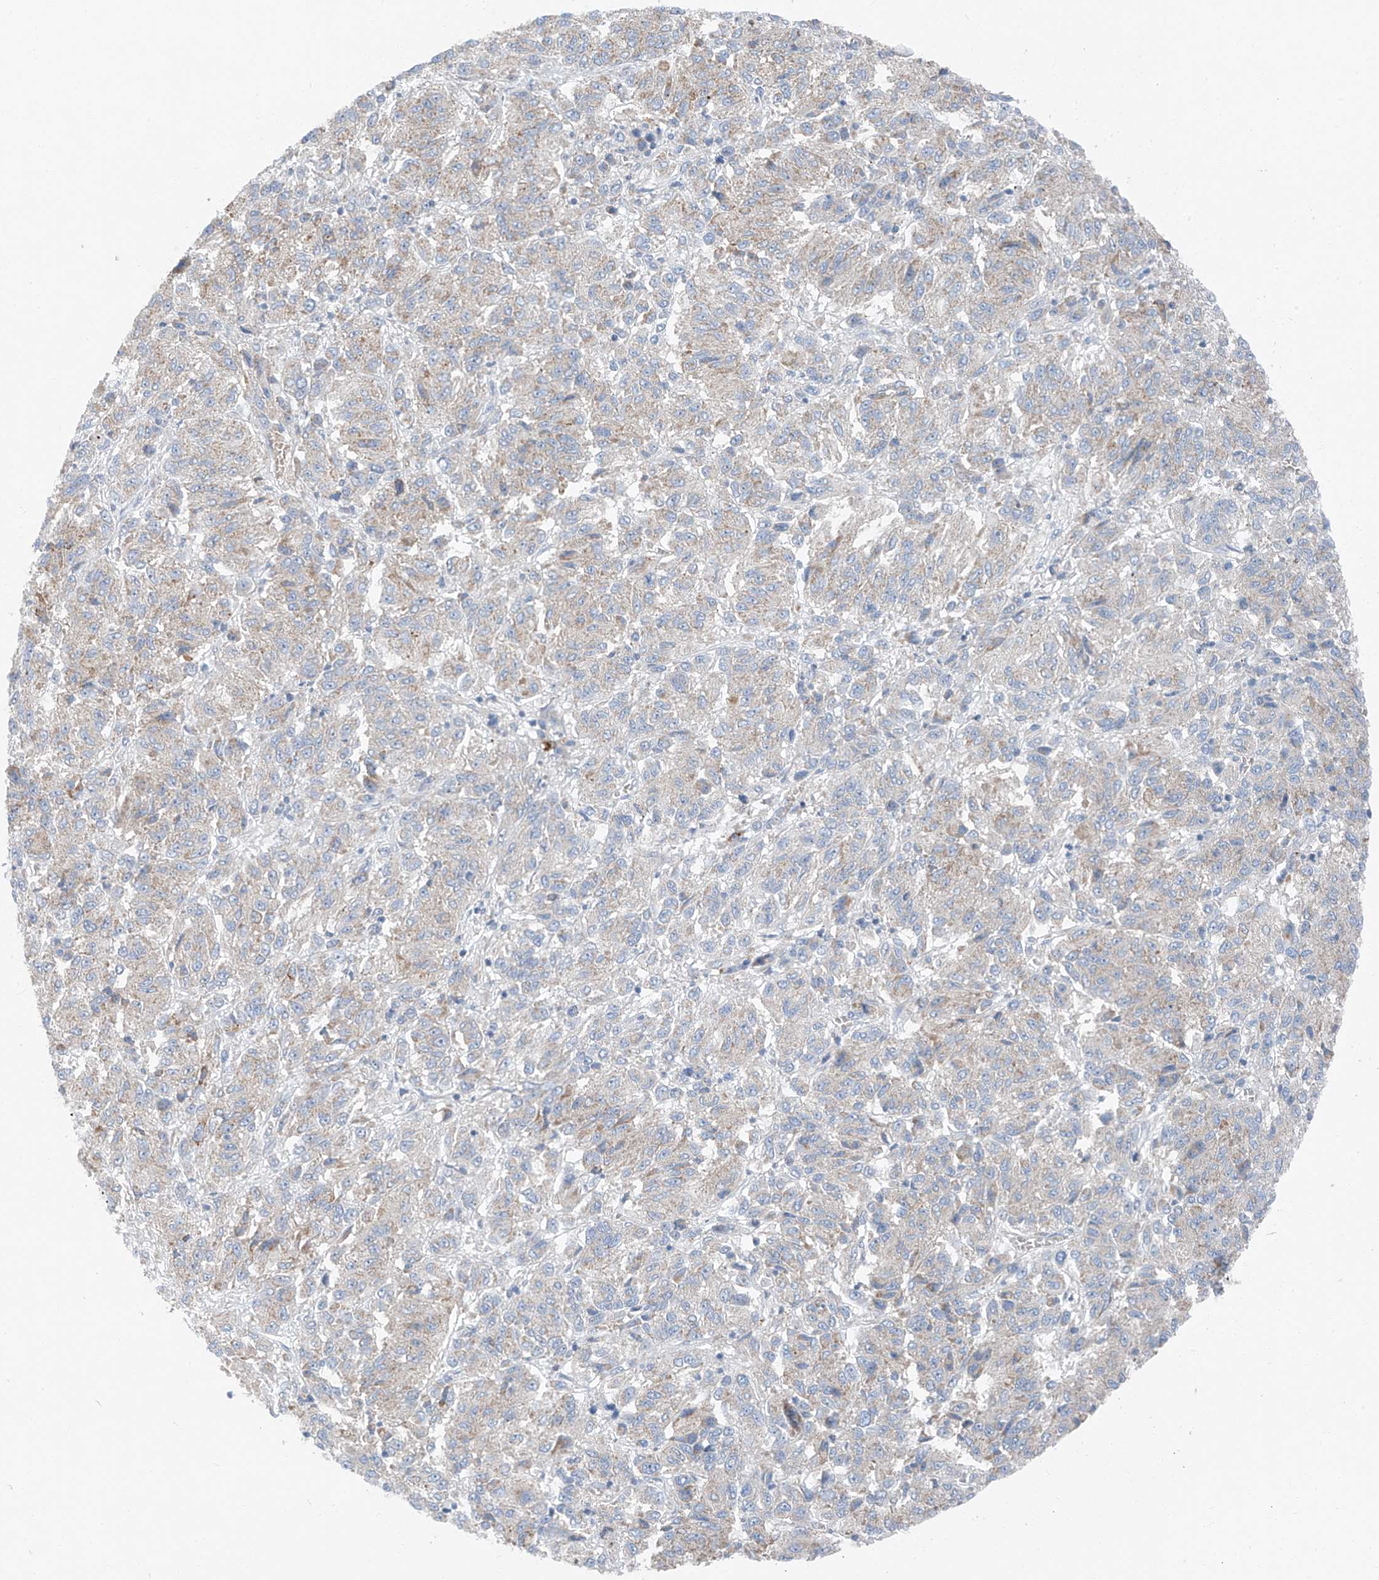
{"staining": {"intensity": "weak", "quantity": "<25%", "location": "cytoplasmic/membranous"}, "tissue": "melanoma", "cell_type": "Tumor cells", "image_type": "cancer", "snomed": [{"axis": "morphology", "description": "Malignant melanoma, Metastatic site"}, {"axis": "topography", "description": "Lung"}], "caption": "High power microscopy micrograph of an IHC photomicrograph of melanoma, revealing no significant positivity in tumor cells.", "gene": "CHMP2B", "patient": {"sex": "male", "age": 64}}